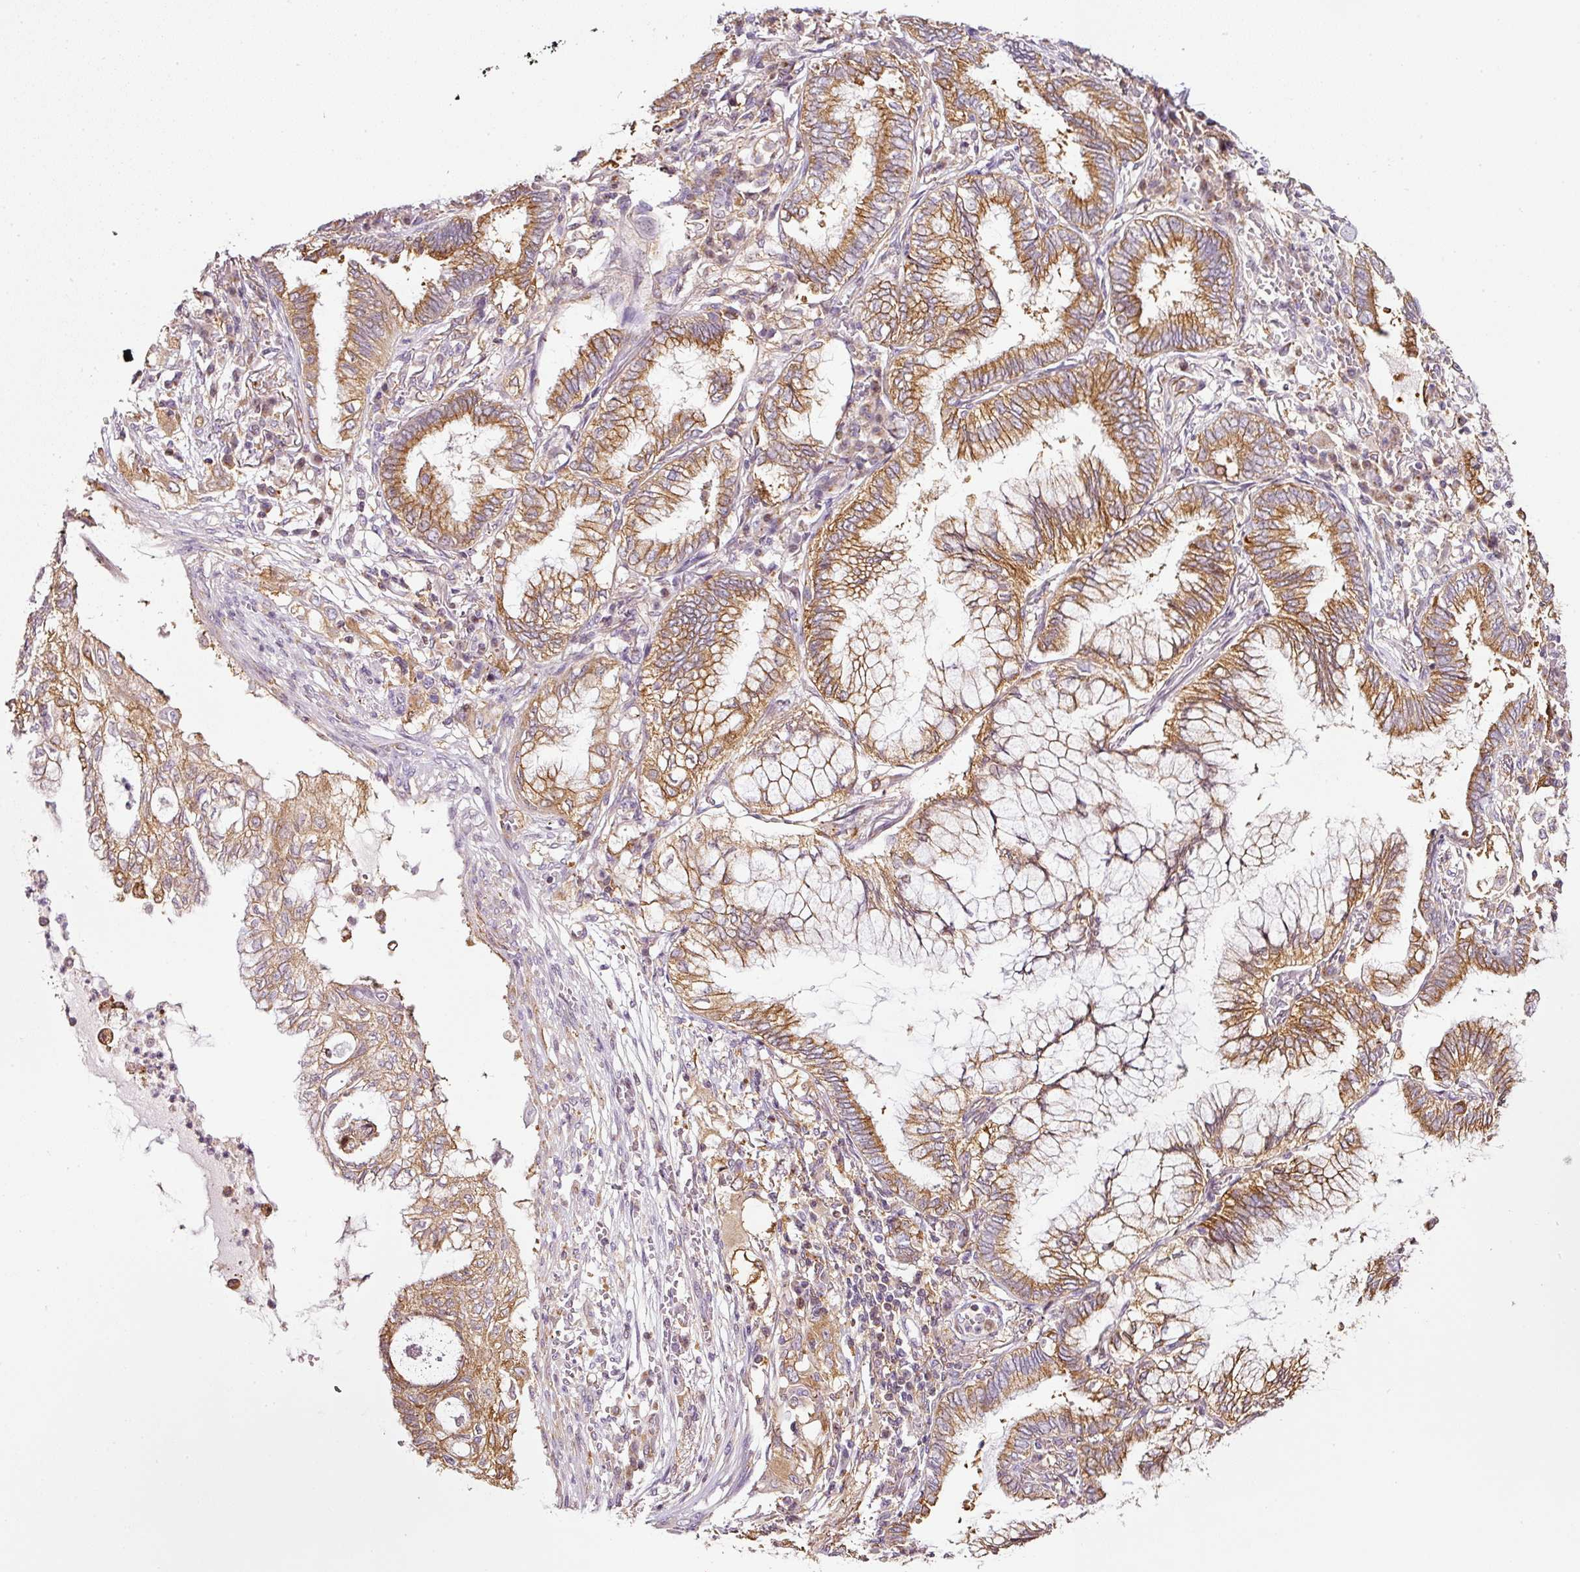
{"staining": {"intensity": "moderate", "quantity": ">75%", "location": "cytoplasmic/membranous"}, "tissue": "lung cancer", "cell_type": "Tumor cells", "image_type": "cancer", "snomed": [{"axis": "morphology", "description": "Adenocarcinoma, NOS"}, {"axis": "topography", "description": "Lung"}], "caption": "Lung cancer (adenocarcinoma) stained with DAB IHC reveals medium levels of moderate cytoplasmic/membranous staining in approximately >75% of tumor cells.", "gene": "SCNM1", "patient": {"sex": "female", "age": 70}}